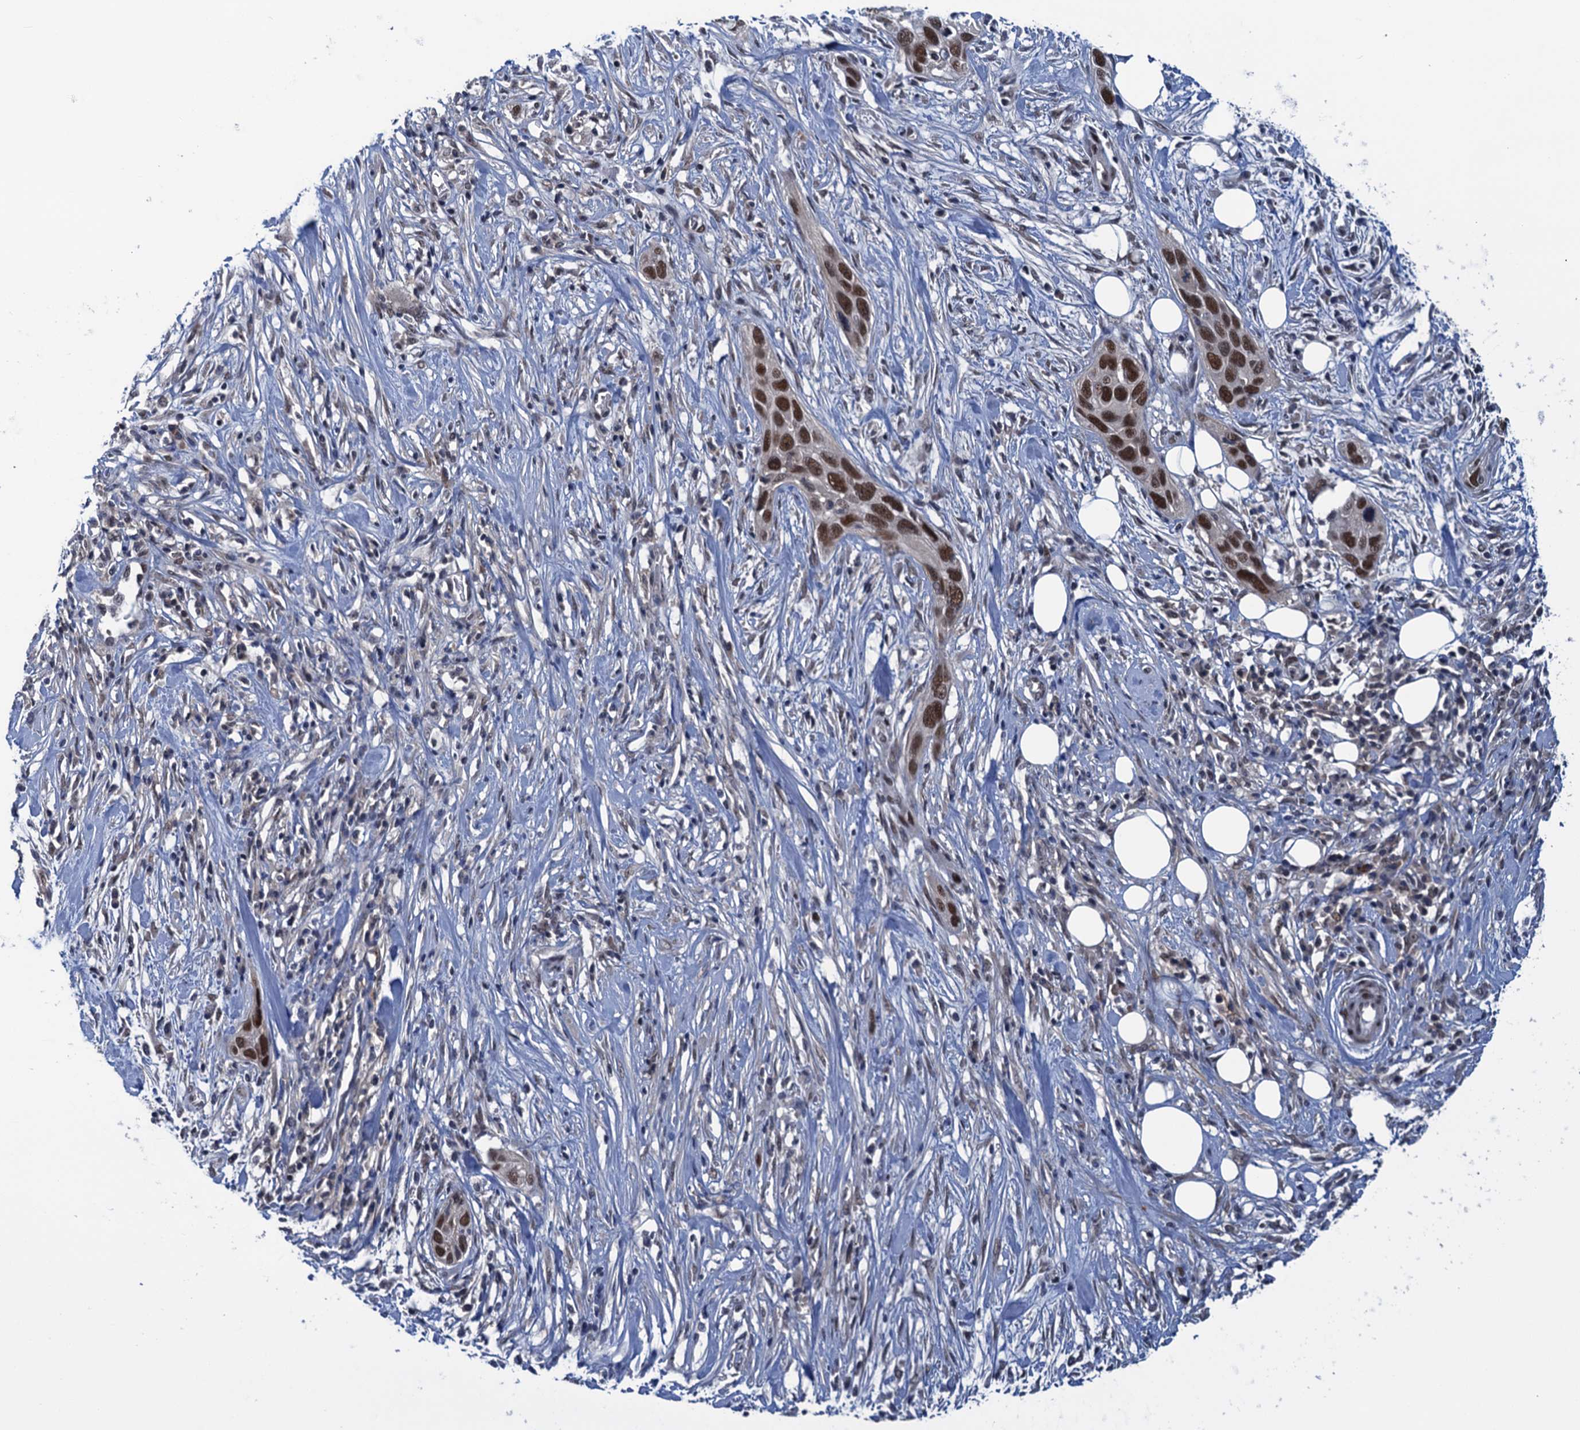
{"staining": {"intensity": "strong", "quantity": ">75%", "location": "nuclear"}, "tissue": "pancreatic cancer", "cell_type": "Tumor cells", "image_type": "cancer", "snomed": [{"axis": "morphology", "description": "Adenocarcinoma, NOS"}, {"axis": "topography", "description": "Pancreas"}], "caption": "Pancreatic cancer was stained to show a protein in brown. There is high levels of strong nuclear expression in about >75% of tumor cells.", "gene": "SAE1", "patient": {"sex": "female", "age": 60}}